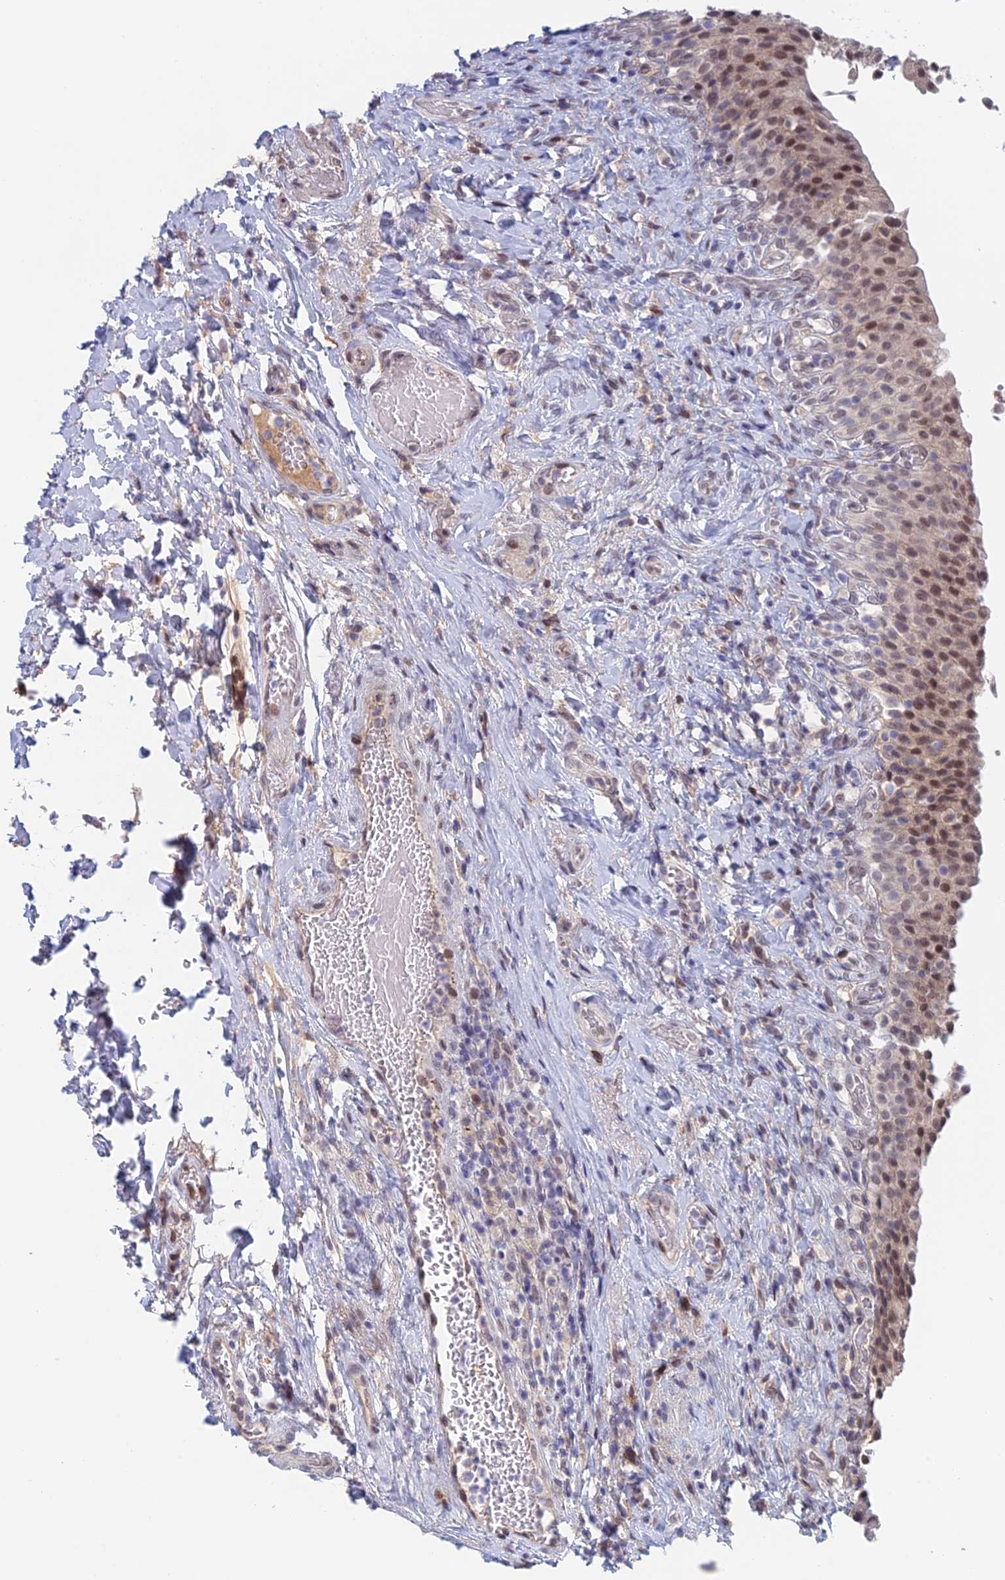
{"staining": {"intensity": "moderate", "quantity": ">75%", "location": "nuclear"}, "tissue": "urinary bladder", "cell_type": "Urothelial cells", "image_type": "normal", "snomed": [{"axis": "morphology", "description": "Normal tissue, NOS"}, {"axis": "morphology", "description": "Inflammation, NOS"}, {"axis": "topography", "description": "Urinary bladder"}], "caption": "Urinary bladder stained with a brown dye displays moderate nuclear positive staining in about >75% of urothelial cells.", "gene": "ZUP1", "patient": {"sex": "male", "age": 64}}